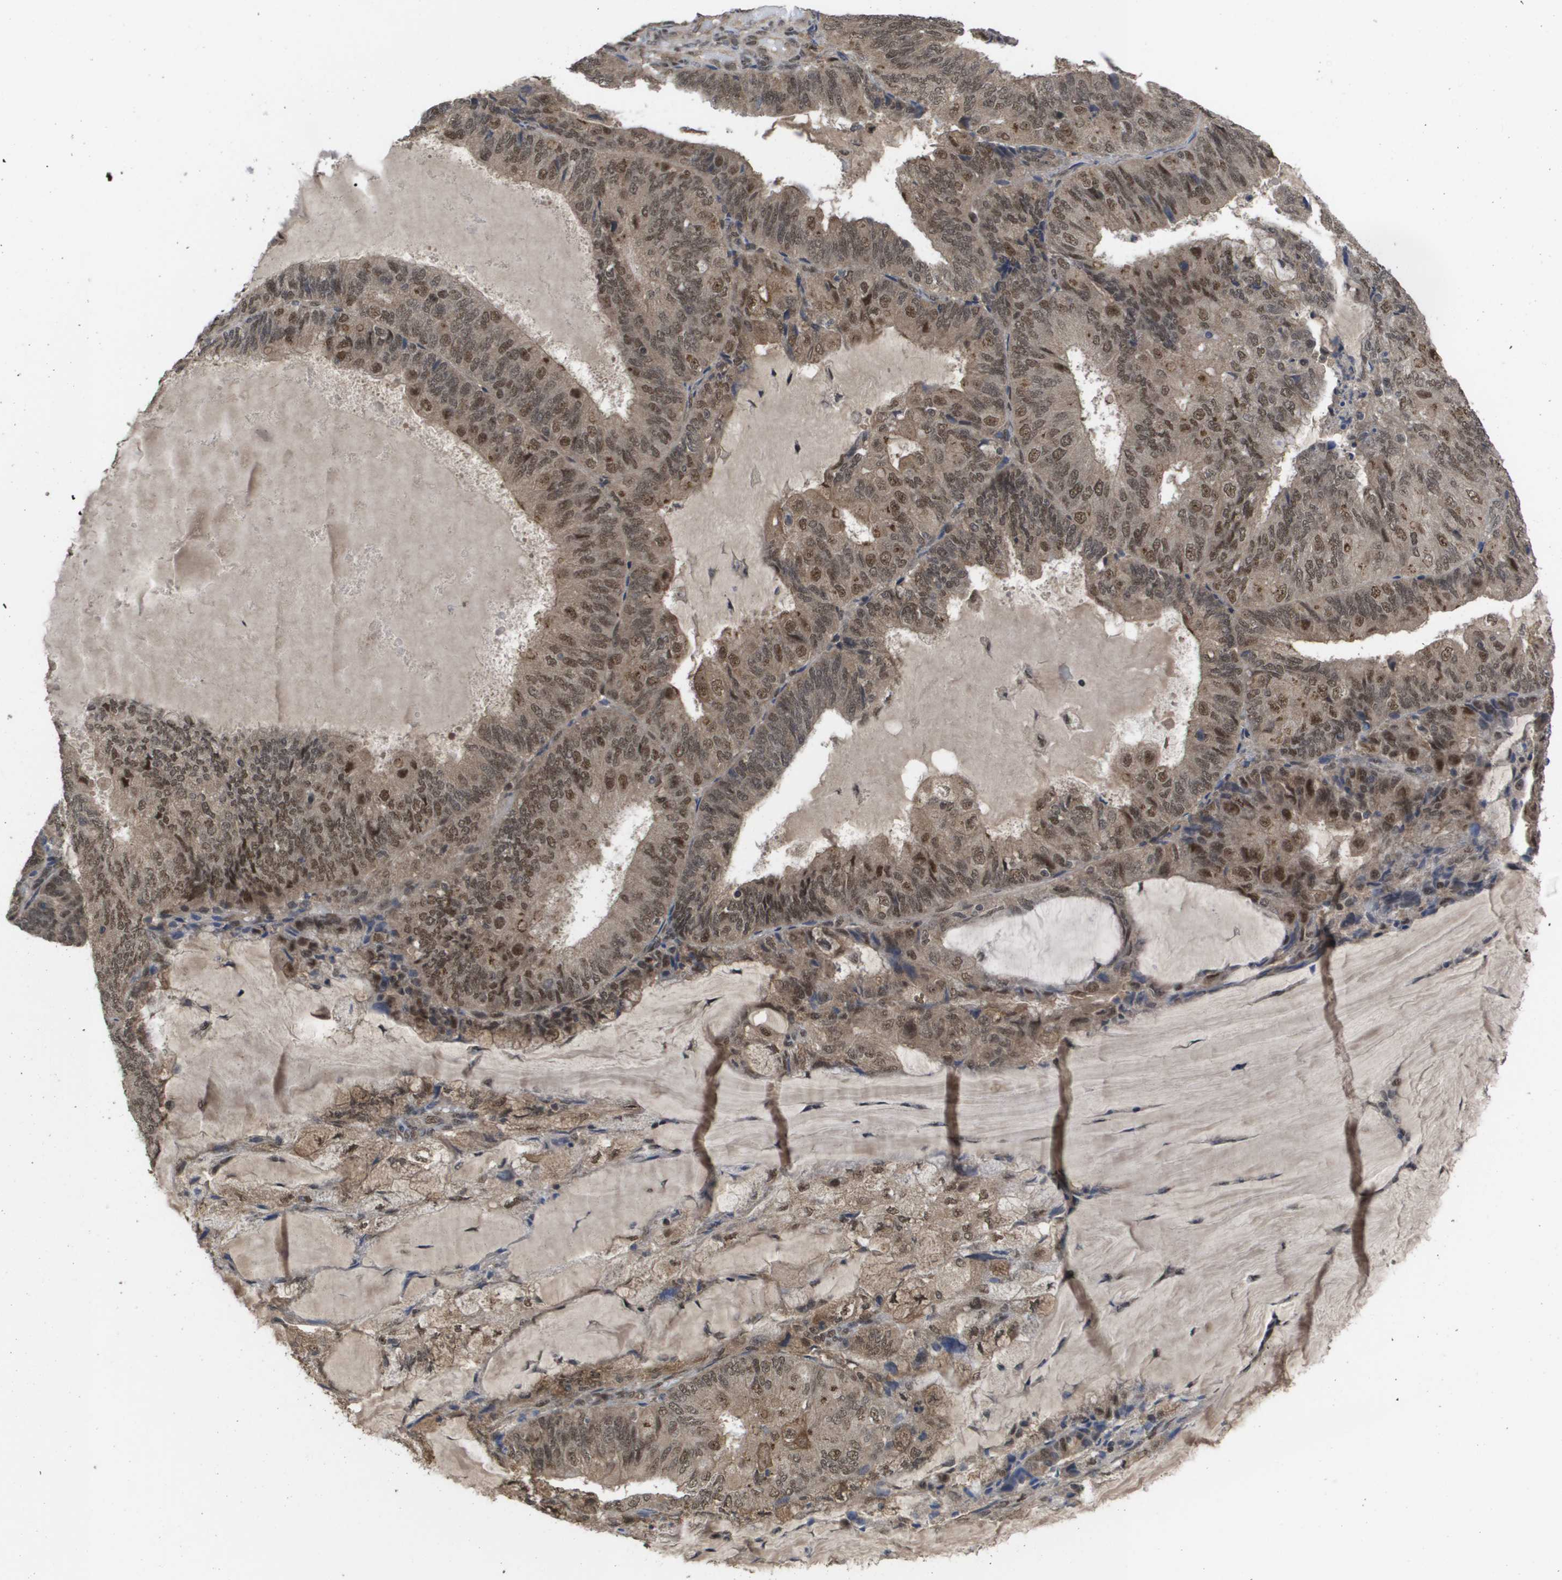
{"staining": {"intensity": "moderate", "quantity": ">75%", "location": "cytoplasmic/membranous,nuclear"}, "tissue": "endometrial cancer", "cell_type": "Tumor cells", "image_type": "cancer", "snomed": [{"axis": "morphology", "description": "Adenocarcinoma, NOS"}, {"axis": "topography", "description": "Endometrium"}], "caption": "Endometrial cancer (adenocarcinoma) stained with DAB (3,3'-diaminobenzidine) immunohistochemistry shows medium levels of moderate cytoplasmic/membranous and nuclear expression in about >75% of tumor cells.", "gene": "AMBRA1", "patient": {"sex": "female", "age": 81}}